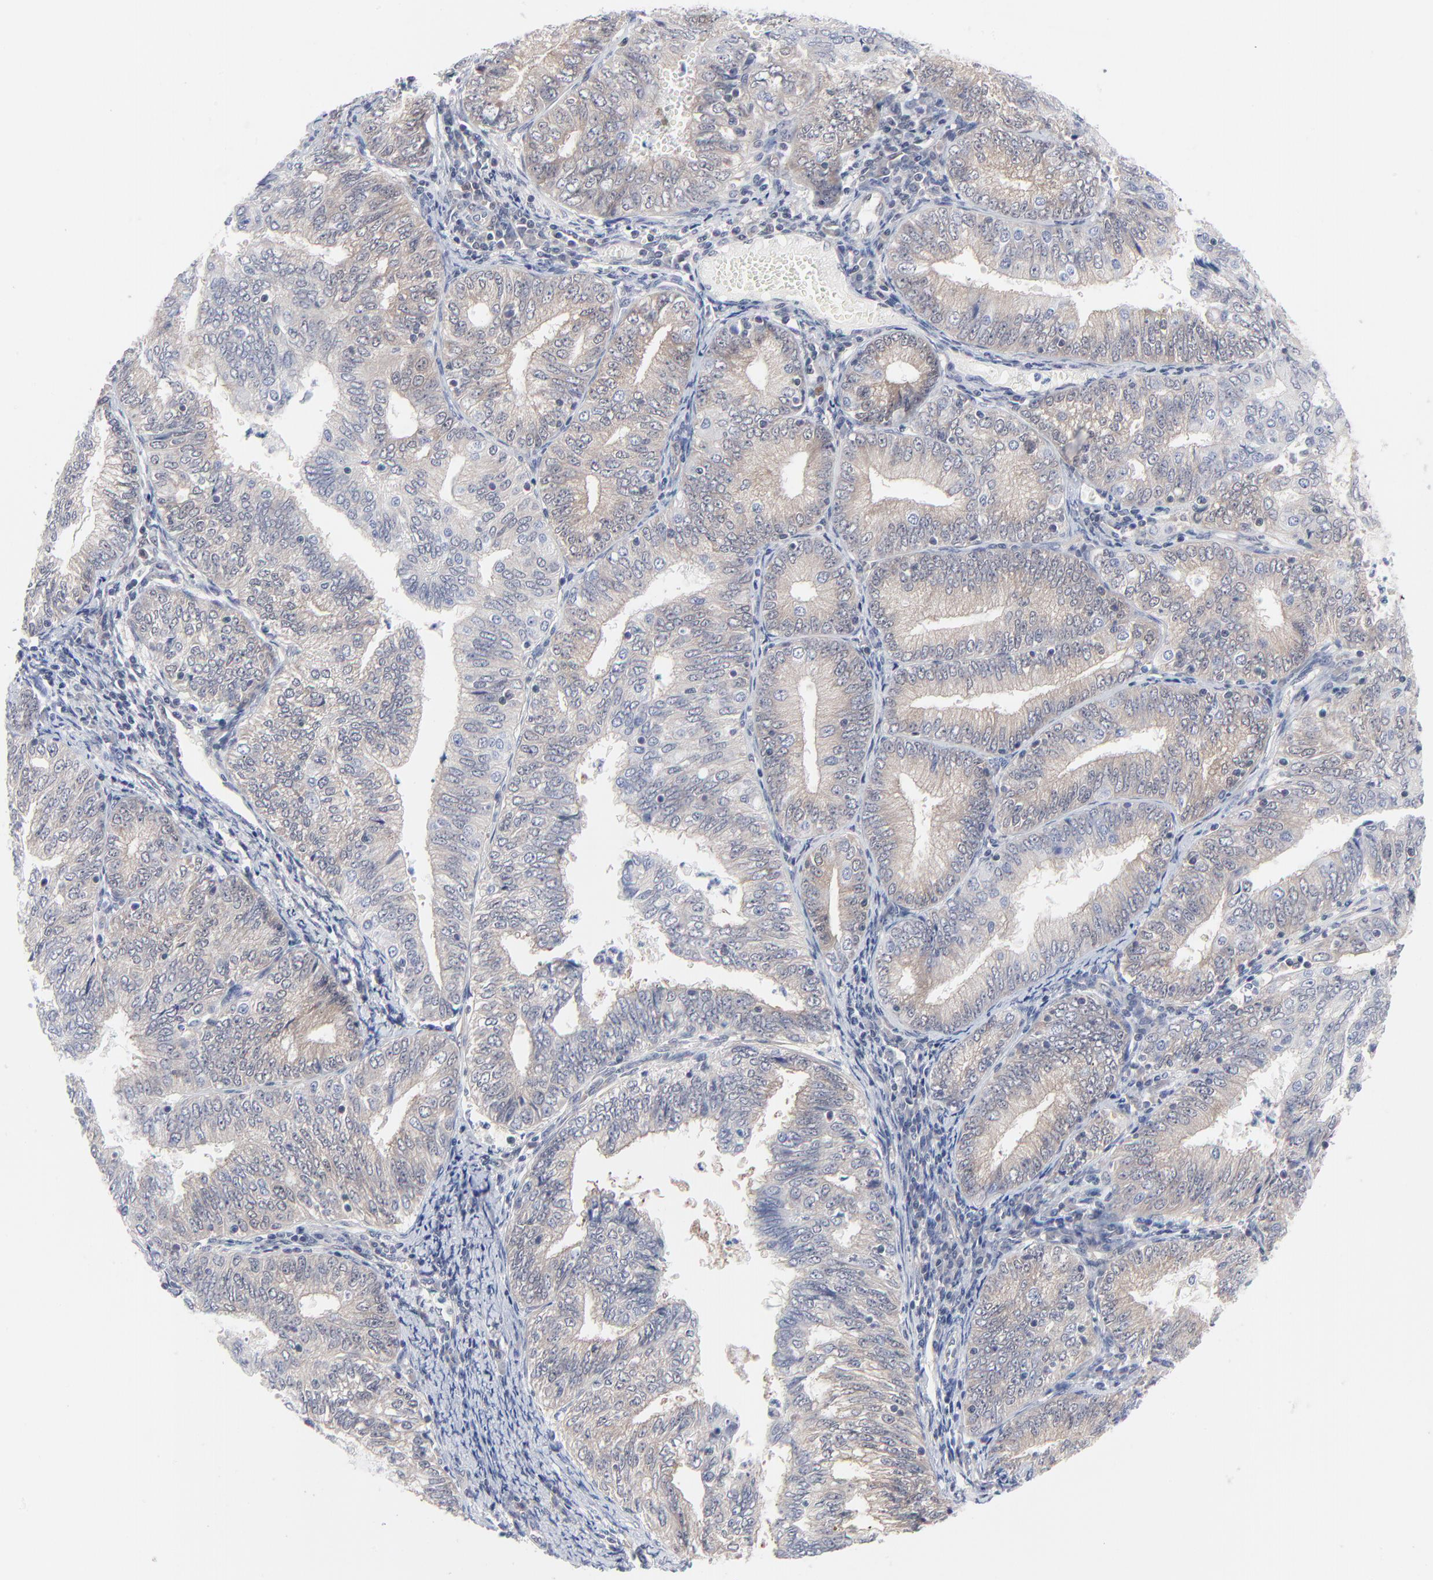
{"staining": {"intensity": "weak", "quantity": "<25%", "location": "cytoplasmic/membranous"}, "tissue": "endometrial cancer", "cell_type": "Tumor cells", "image_type": "cancer", "snomed": [{"axis": "morphology", "description": "Adenocarcinoma, NOS"}, {"axis": "topography", "description": "Endometrium"}], "caption": "Endometrial cancer stained for a protein using immunohistochemistry (IHC) exhibits no positivity tumor cells.", "gene": "RPS6KB1", "patient": {"sex": "female", "age": 69}}